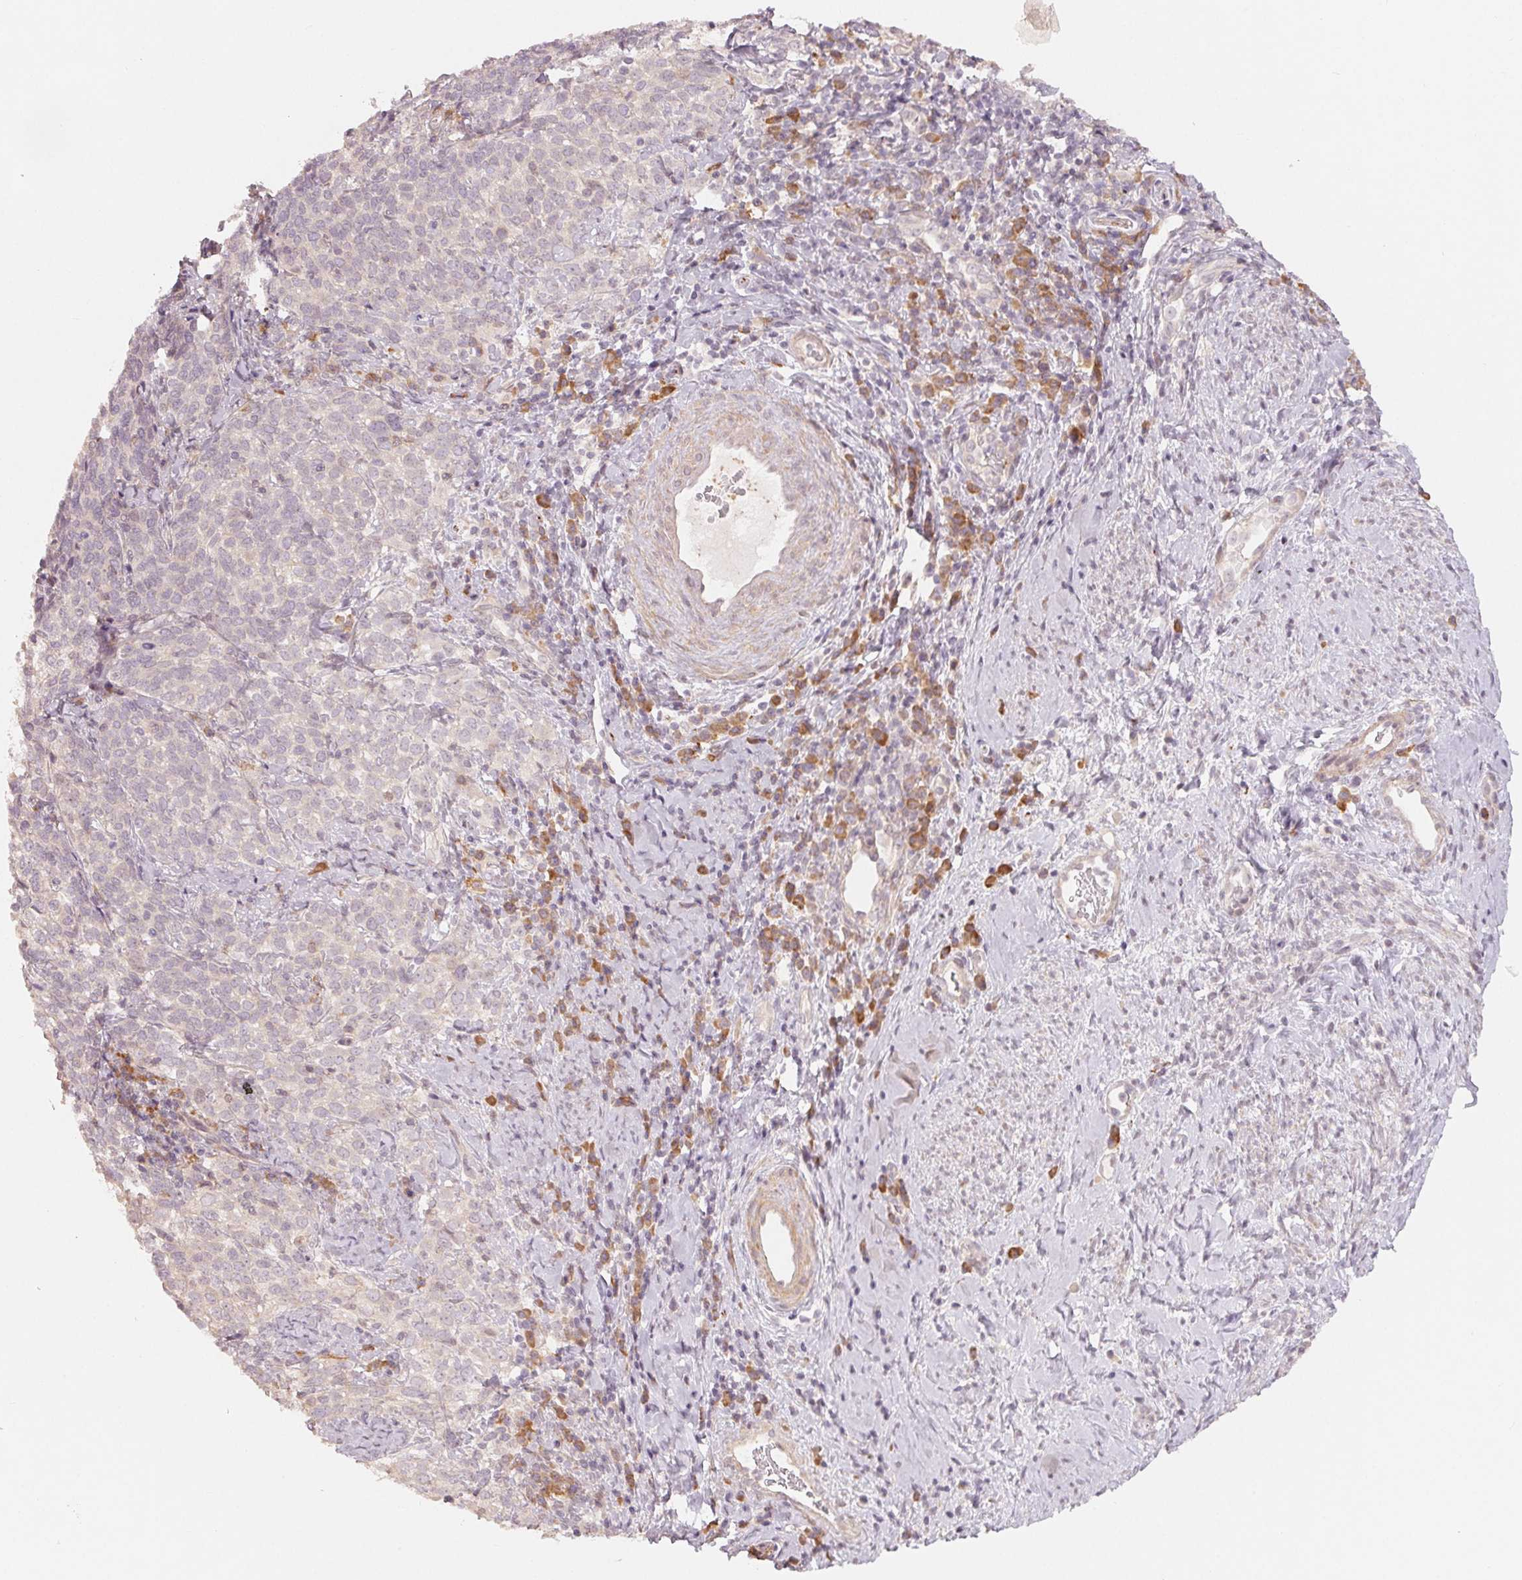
{"staining": {"intensity": "negative", "quantity": "none", "location": "none"}, "tissue": "cervical cancer", "cell_type": "Tumor cells", "image_type": "cancer", "snomed": [{"axis": "morphology", "description": "Normal tissue, NOS"}, {"axis": "morphology", "description": "Squamous cell carcinoma, NOS"}, {"axis": "topography", "description": "Vagina"}, {"axis": "topography", "description": "Cervix"}], "caption": "The image reveals no staining of tumor cells in cervical cancer (squamous cell carcinoma).", "gene": "DENND2C", "patient": {"sex": "female", "age": 45}}